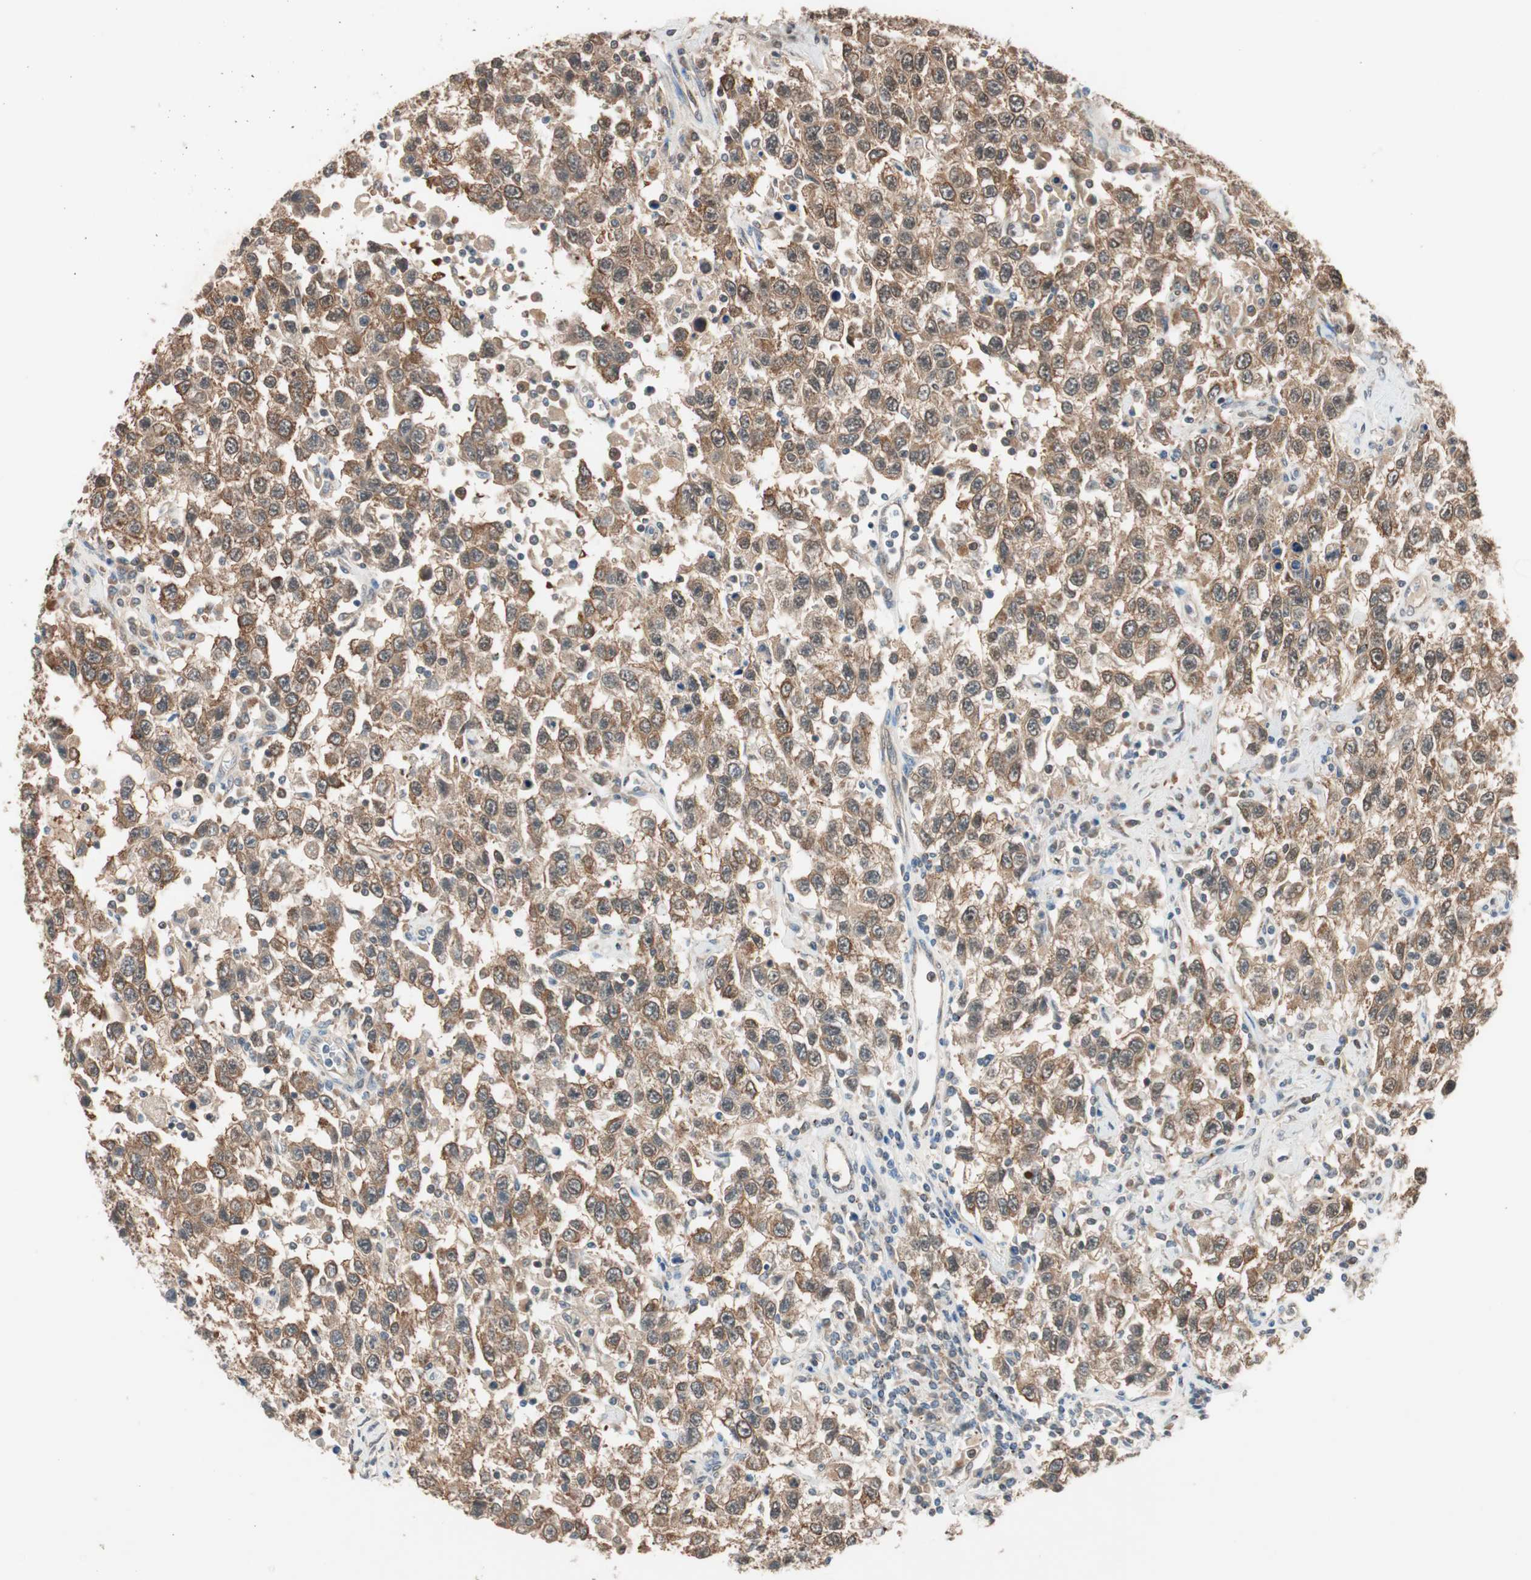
{"staining": {"intensity": "moderate", "quantity": ">75%", "location": "cytoplasmic/membranous"}, "tissue": "testis cancer", "cell_type": "Tumor cells", "image_type": "cancer", "snomed": [{"axis": "morphology", "description": "Seminoma, NOS"}, {"axis": "topography", "description": "Testis"}], "caption": "Protein staining by immunohistochemistry (IHC) reveals moderate cytoplasmic/membranous expression in about >75% of tumor cells in testis cancer (seminoma).", "gene": "PIK3R3", "patient": {"sex": "male", "age": 41}}